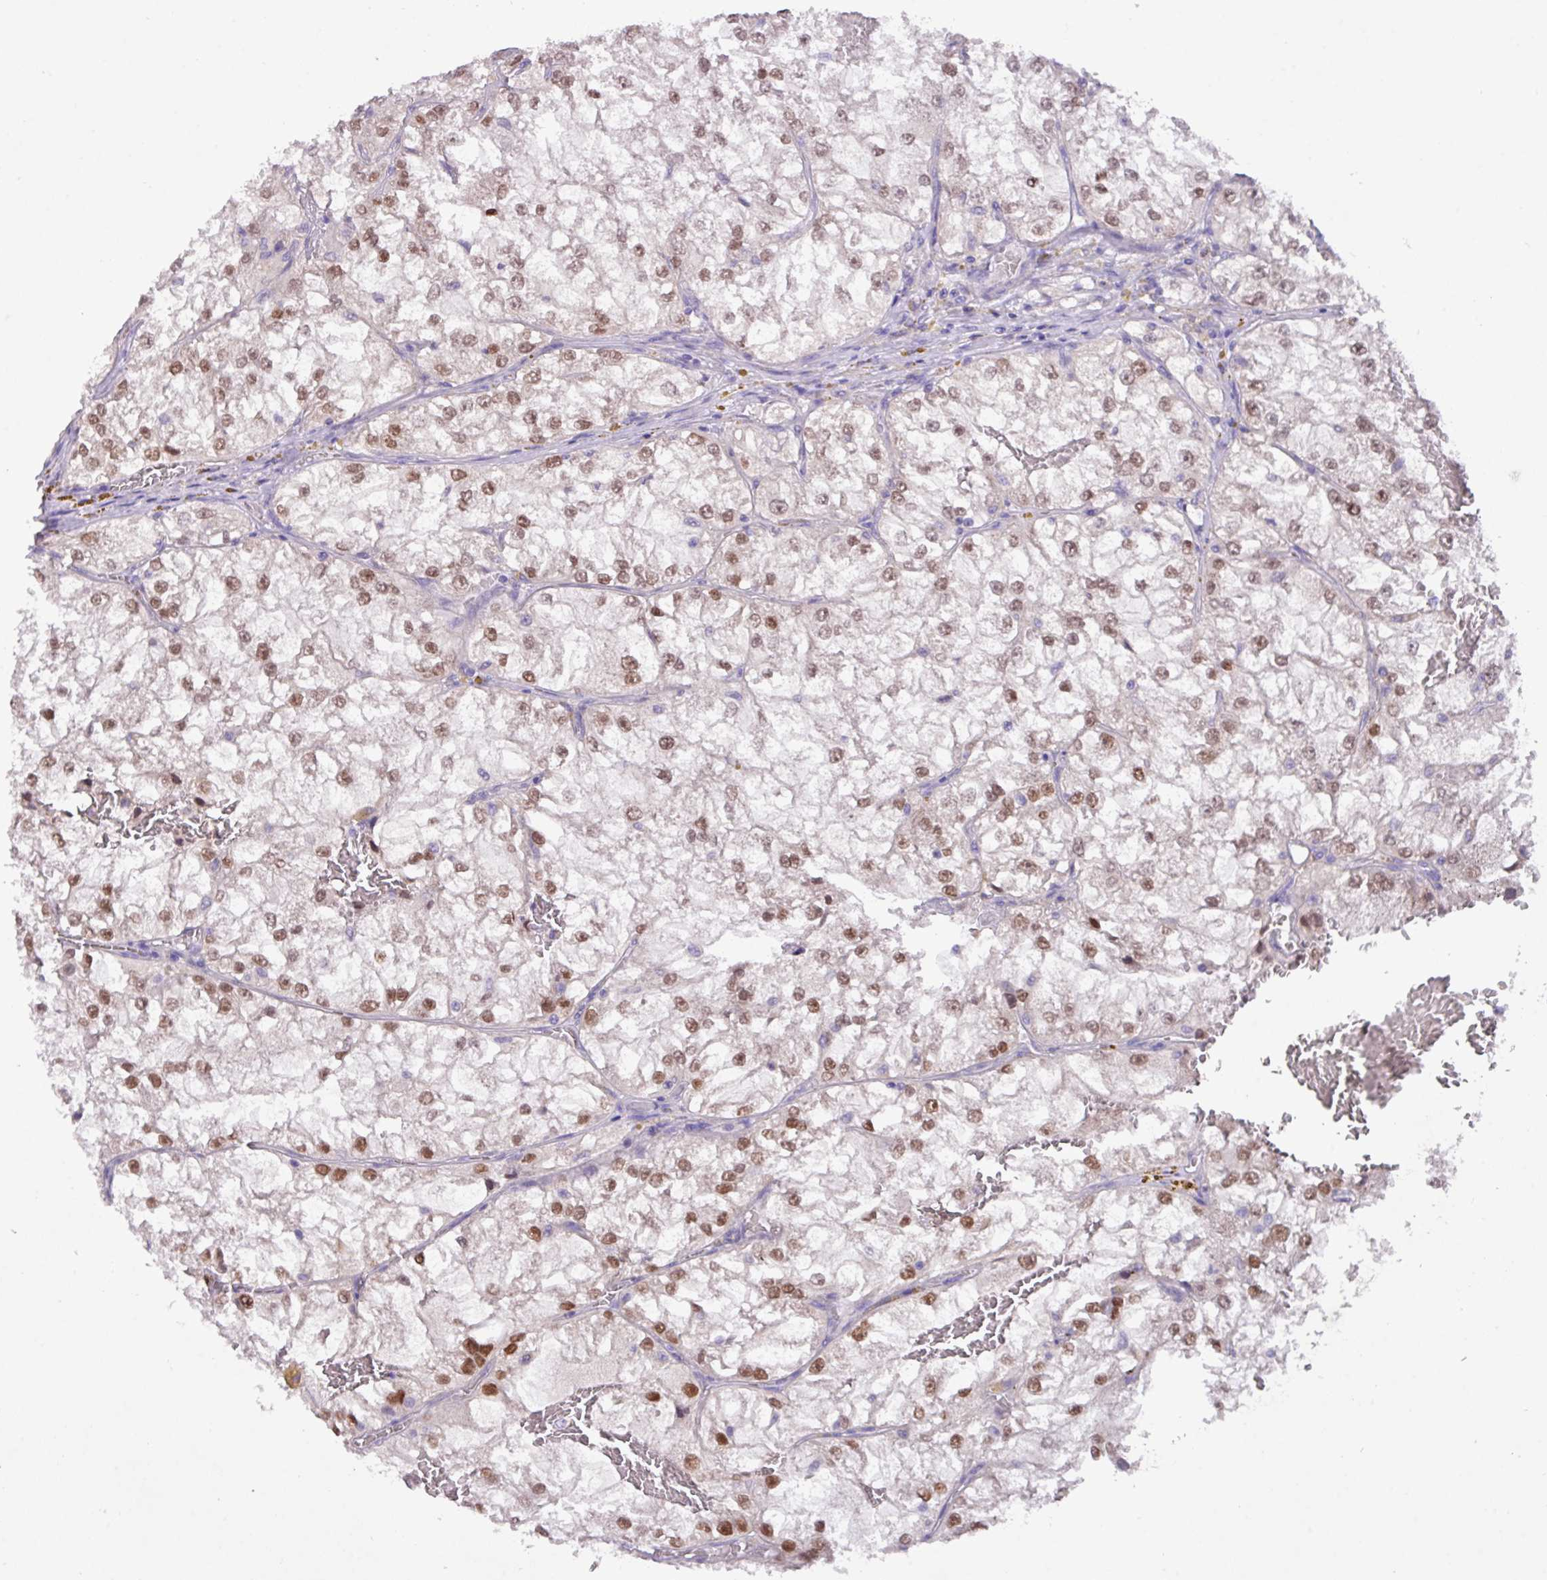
{"staining": {"intensity": "moderate", "quantity": ">75%", "location": "nuclear"}, "tissue": "renal cancer", "cell_type": "Tumor cells", "image_type": "cancer", "snomed": [{"axis": "morphology", "description": "Adenocarcinoma, NOS"}, {"axis": "topography", "description": "Kidney"}], "caption": "Immunohistochemistry of human renal cancer exhibits medium levels of moderate nuclear expression in approximately >75% of tumor cells.", "gene": "PAX8", "patient": {"sex": "female", "age": 72}}